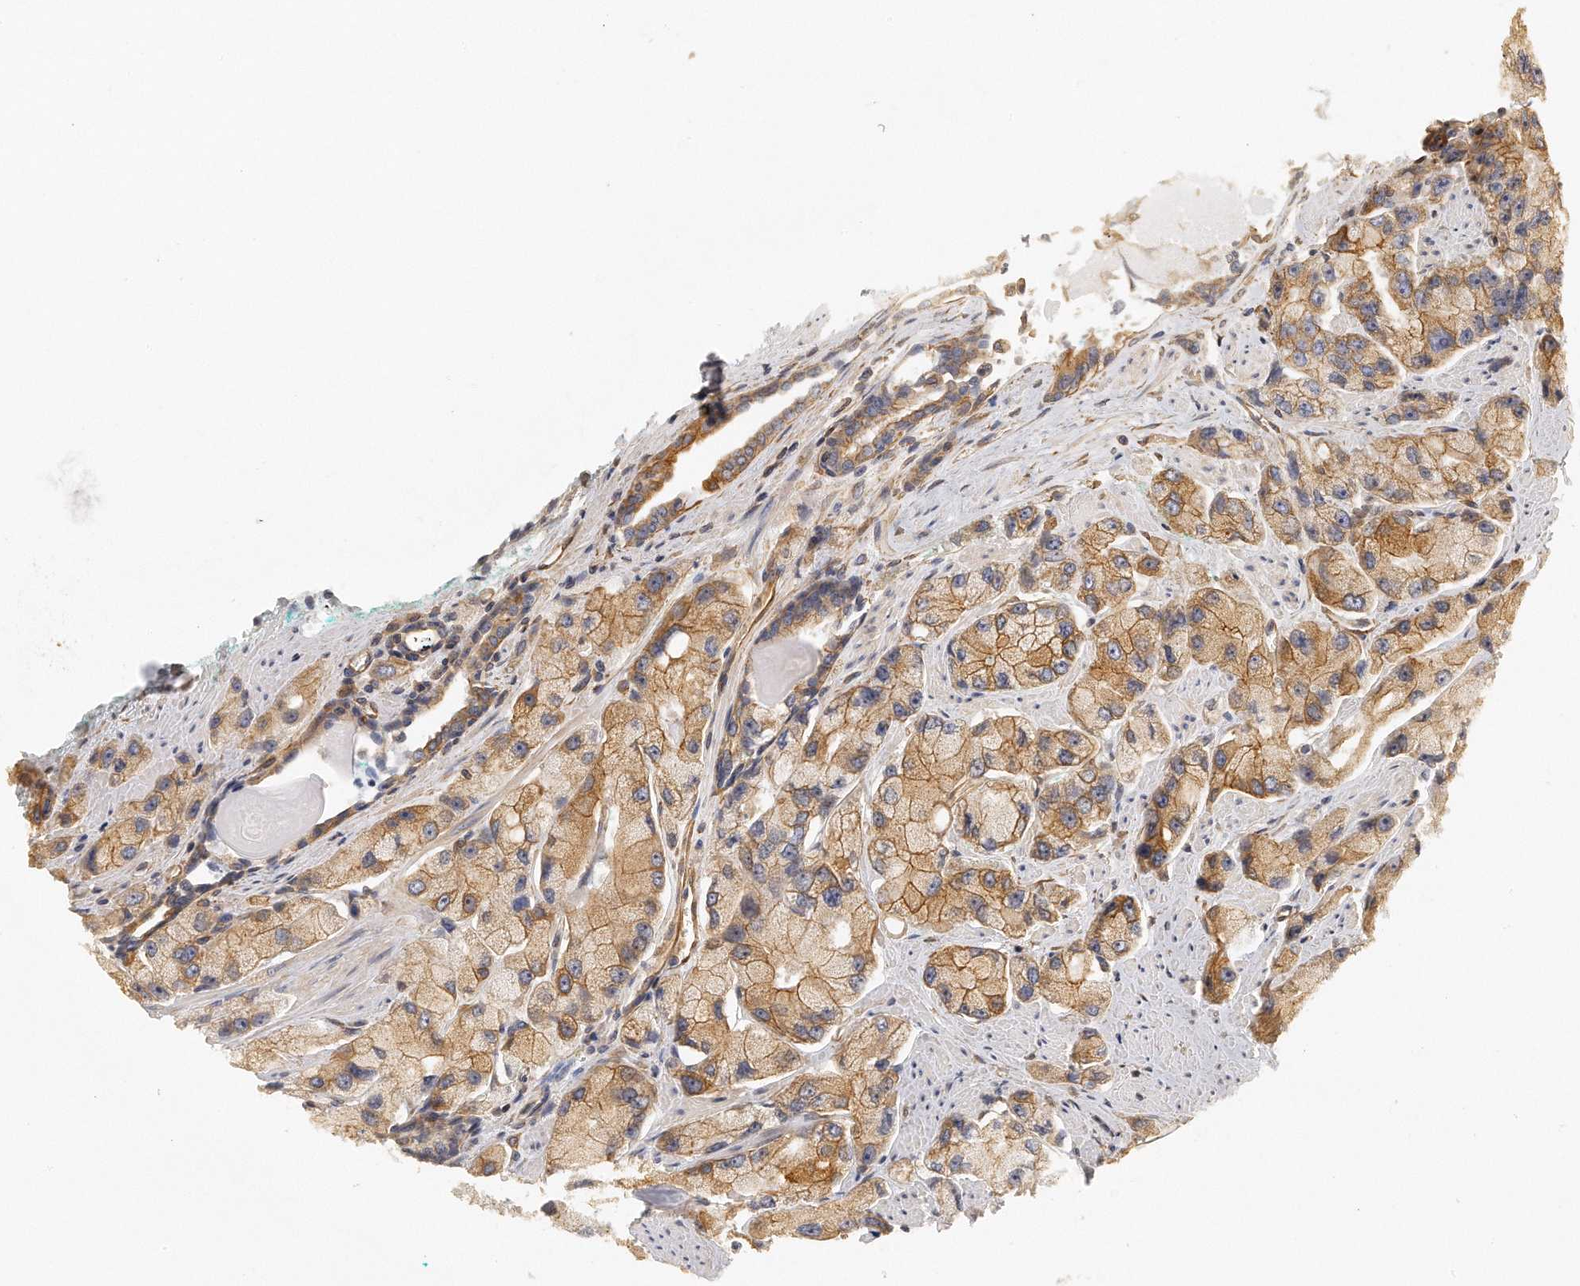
{"staining": {"intensity": "moderate", "quantity": ">75%", "location": "cytoplasmic/membranous"}, "tissue": "prostate cancer", "cell_type": "Tumor cells", "image_type": "cancer", "snomed": [{"axis": "morphology", "description": "Adenocarcinoma, High grade"}, {"axis": "topography", "description": "Prostate"}], "caption": "Prostate cancer (adenocarcinoma (high-grade)) stained with immunohistochemistry reveals moderate cytoplasmic/membranous positivity in approximately >75% of tumor cells.", "gene": "CHST7", "patient": {"sex": "male", "age": 58}}